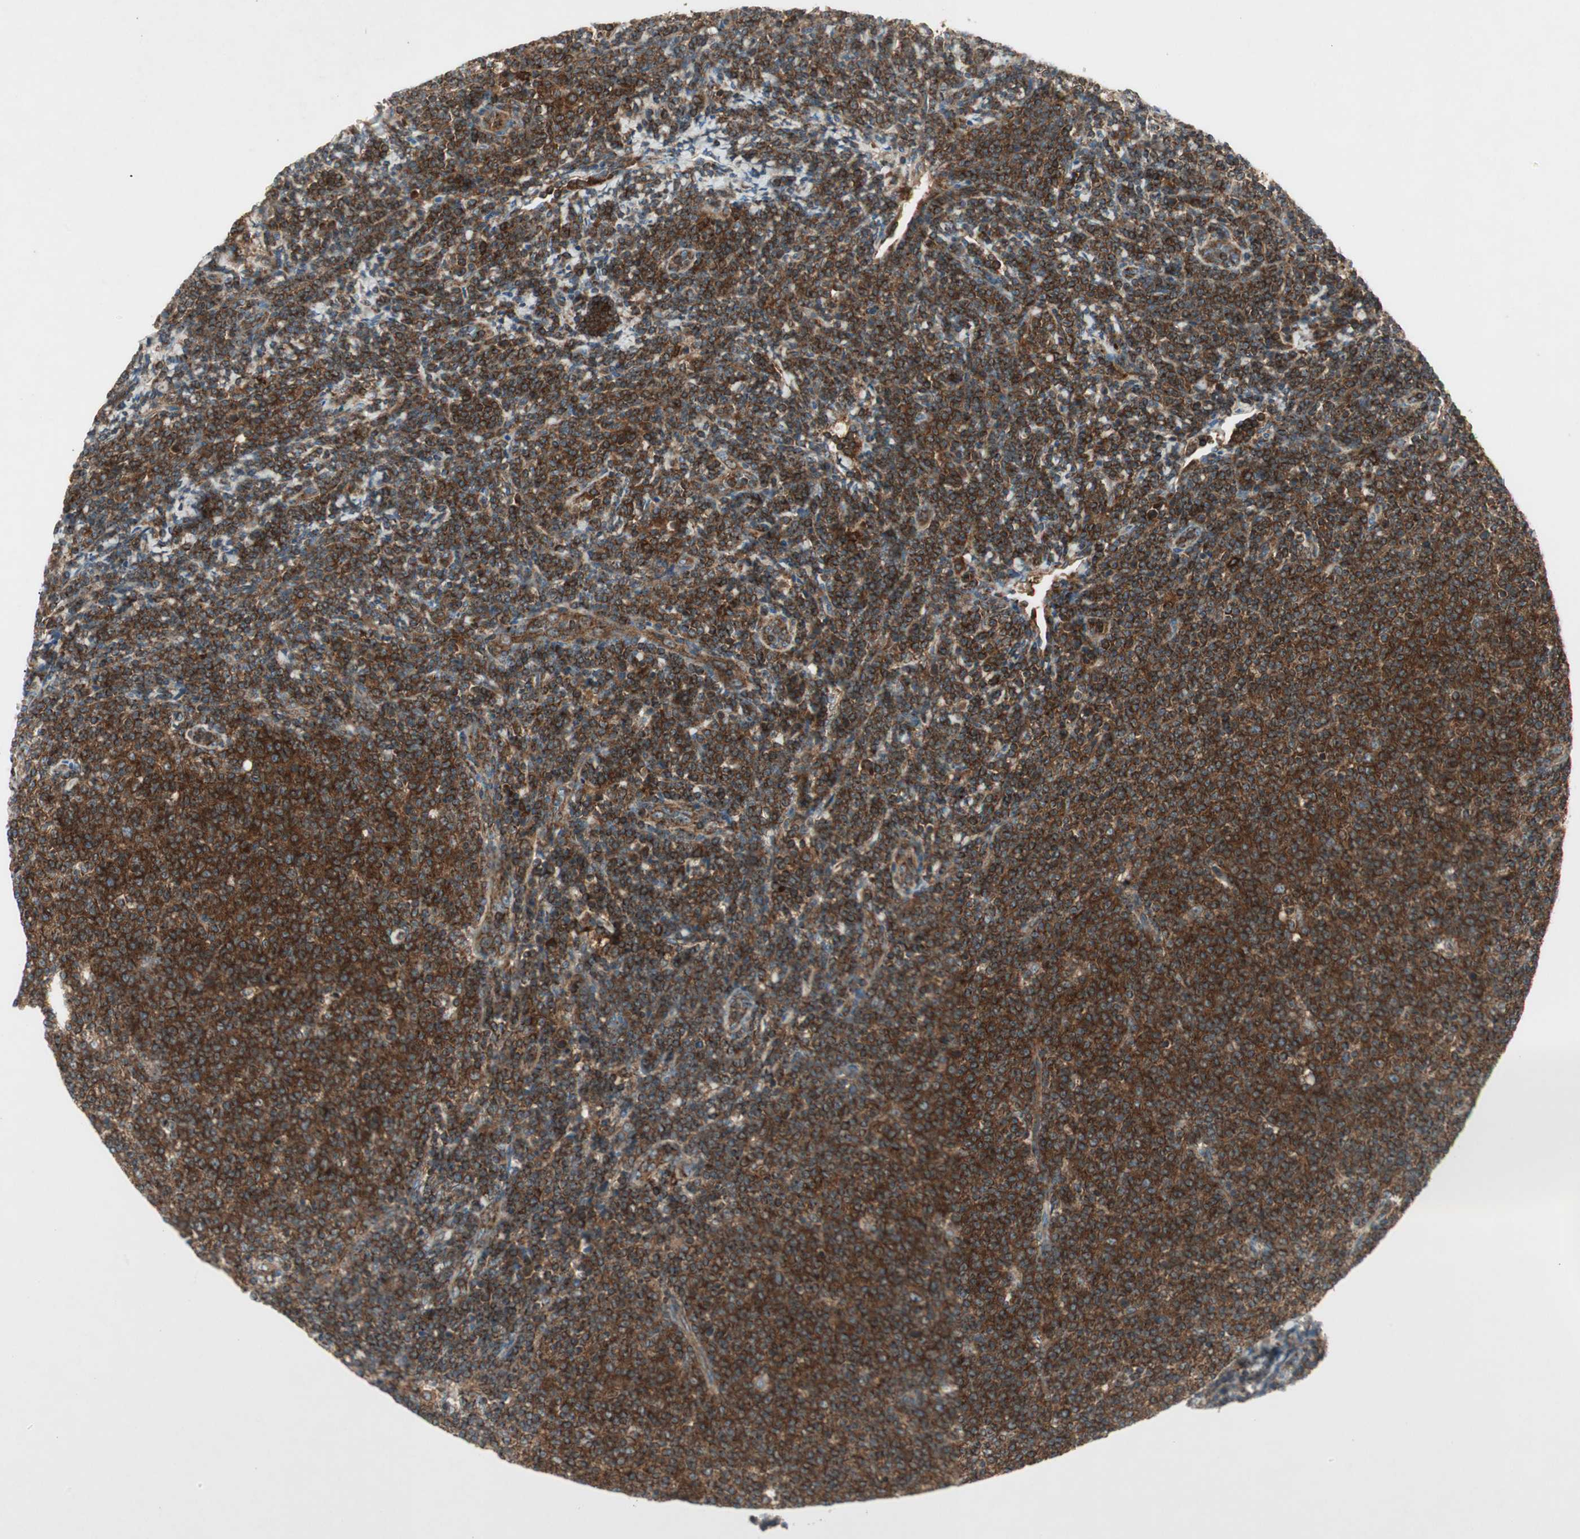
{"staining": {"intensity": "strong", "quantity": ">75%", "location": "cytoplasmic/membranous"}, "tissue": "lymphoma", "cell_type": "Tumor cells", "image_type": "cancer", "snomed": [{"axis": "morphology", "description": "Malignant lymphoma, non-Hodgkin's type, Low grade"}, {"axis": "topography", "description": "Lymph node"}], "caption": "Immunohistochemistry (IHC) micrograph of human low-grade malignant lymphoma, non-Hodgkin's type stained for a protein (brown), which demonstrates high levels of strong cytoplasmic/membranous staining in about >75% of tumor cells.", "gene": "CHADL", "patient": {"sex": "male", "age": 66}}